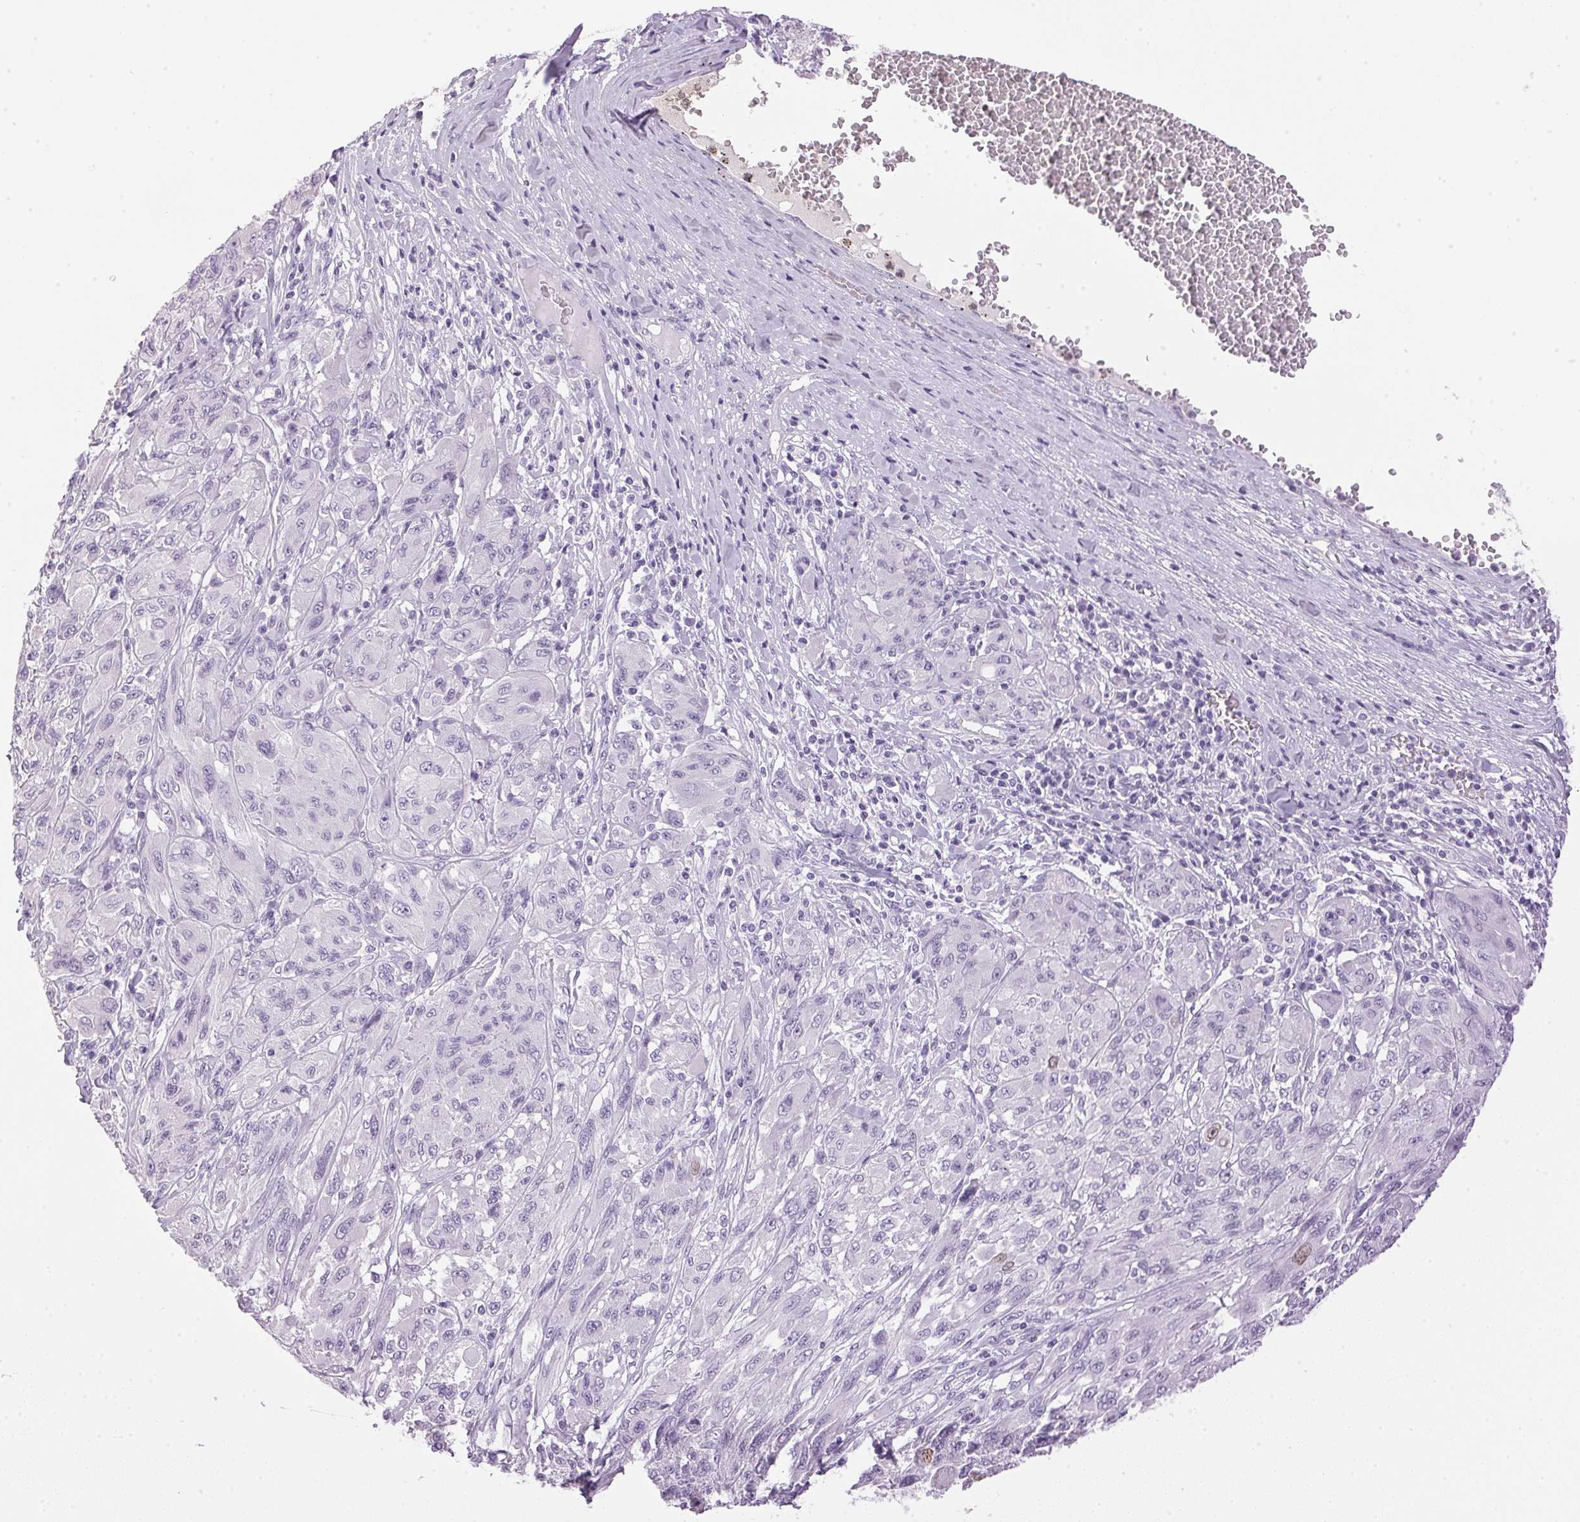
{"staining": {"intensity": "negative", "quantity": "none", "location": "none"}, "tissue": "melanoma", "cell_type": "Tumor cells", "image_type": "cancer", "snomed": [{"axis": "morphology", "description": "Malignant melanoma, NOS"}, {"axis": "topography", "description": "Skin"}], "caption": "DAB (3,3'-diaminobenzidine) immunohistochemical staining of malignant melanoma reveals no significant staining in tumor cells. (Stains: DAB (3,3'-diaminobenzidine) immunohistochemistry (IHC) with hematoxylin counter stain, Microscopy: brightfield microscopy at high magnification).", "gene": "SP7", "patient": {"sex": "female", "age": 91}}